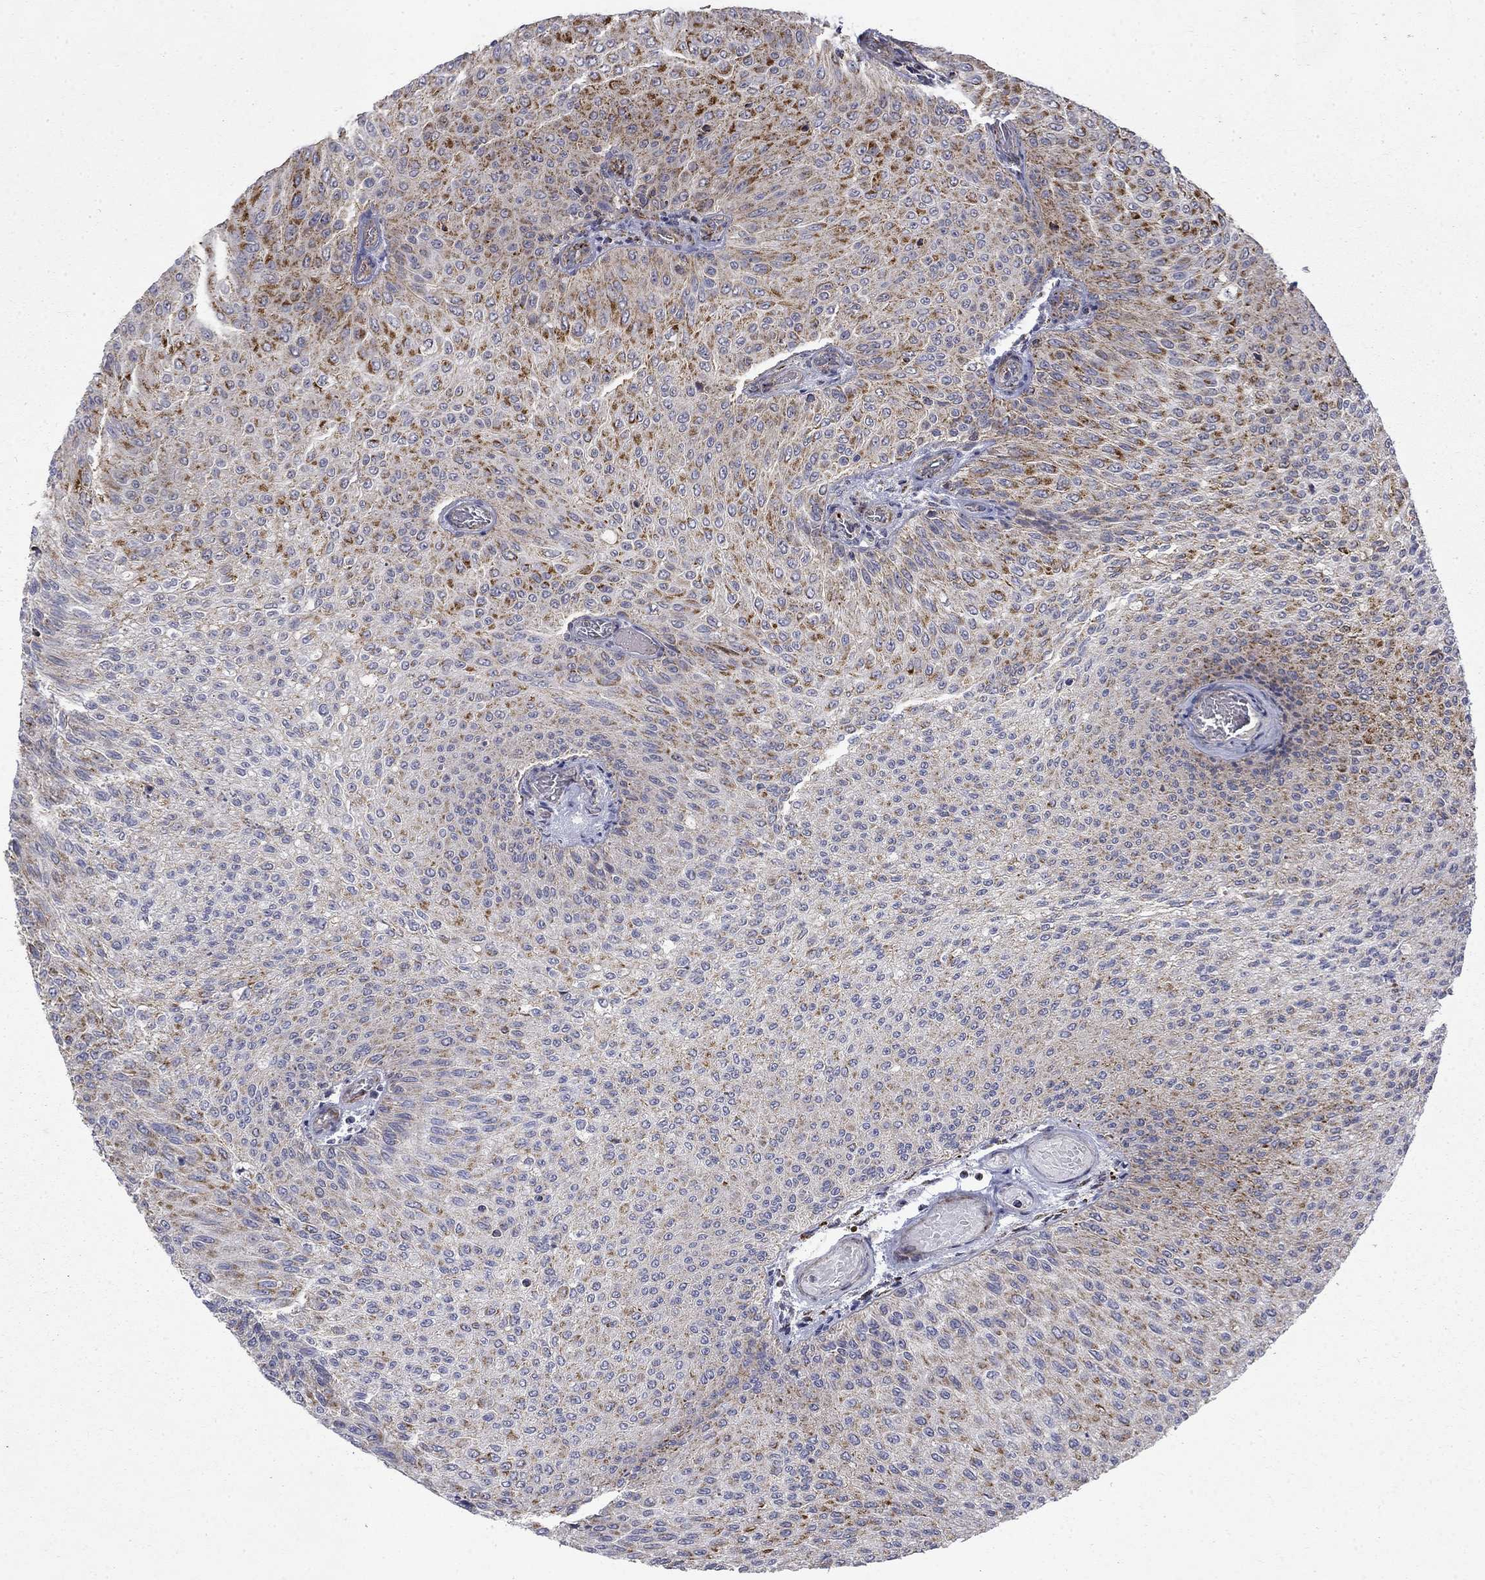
{"staining": {"intensity": "strong", "quantity": "<25%", "location": "cytoplasmic/membranous"}, "tissue": "urothelial cancer", "cell_type": "Tumor cells", "image_type": "cancer", "snomed": [{"axis": "morphology", "description": "Urothelial carcinoma, Low grade"}, {"axis": "topography", "description": "Ureter, NOS"}, {"axis": "topography", "description": "Urinary bladder"}], "caption": "Immunohistochemistry (IHC) (DAB (3,3'-diaminobenzidine)) staining of human urothelial carcinoma (low-grade) demonstrates strong cytoplasmic/membranous protein positivity in about <25% of tumor cells. (Stains: DAB in brown, nuclei in blue, Microscopy: brightfield microscopy at high magnification).", "gene": "PCBP3", "patient": {"sex": "male", "age": 78}}